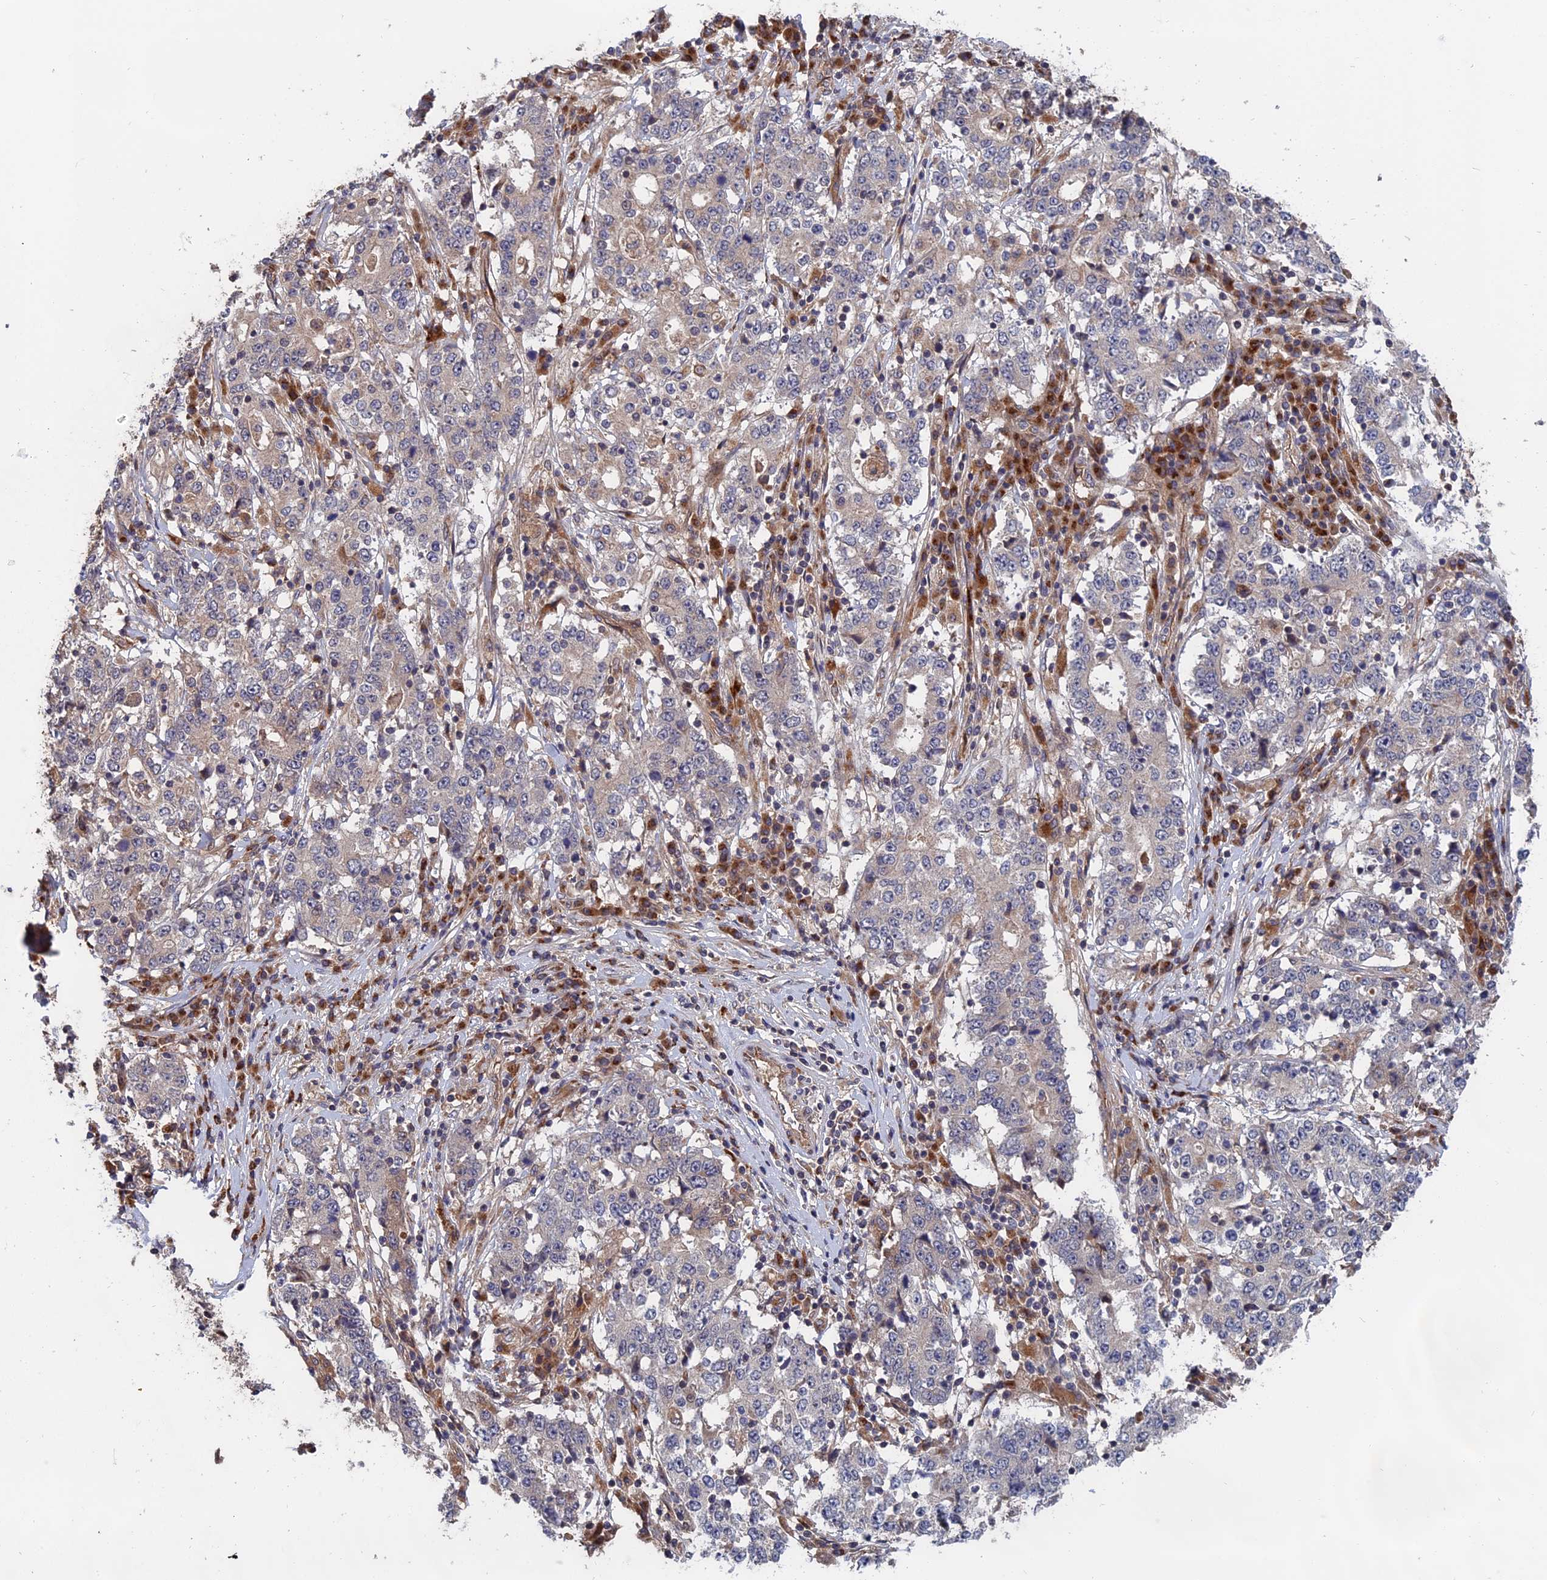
{"staining": {"intensity": "negative", "quantity": "none", "location": "none"}, "tissue": "stomach cancer", "cell_type": "Tumor cells", "image_type": "cancer", "snomed": [{"axis": "morphology", "description": "Adenocarcinoma, NOS"}, {"axis": "topography", "description": "Stomach"}], "caption": "Human stomach adenocarcinoma stained for a protein using immunohistochemistry reveals no staining in tumor cells.", "gene": "TRAPPC2L", "patient": {"sex": "male", "age": 59}}